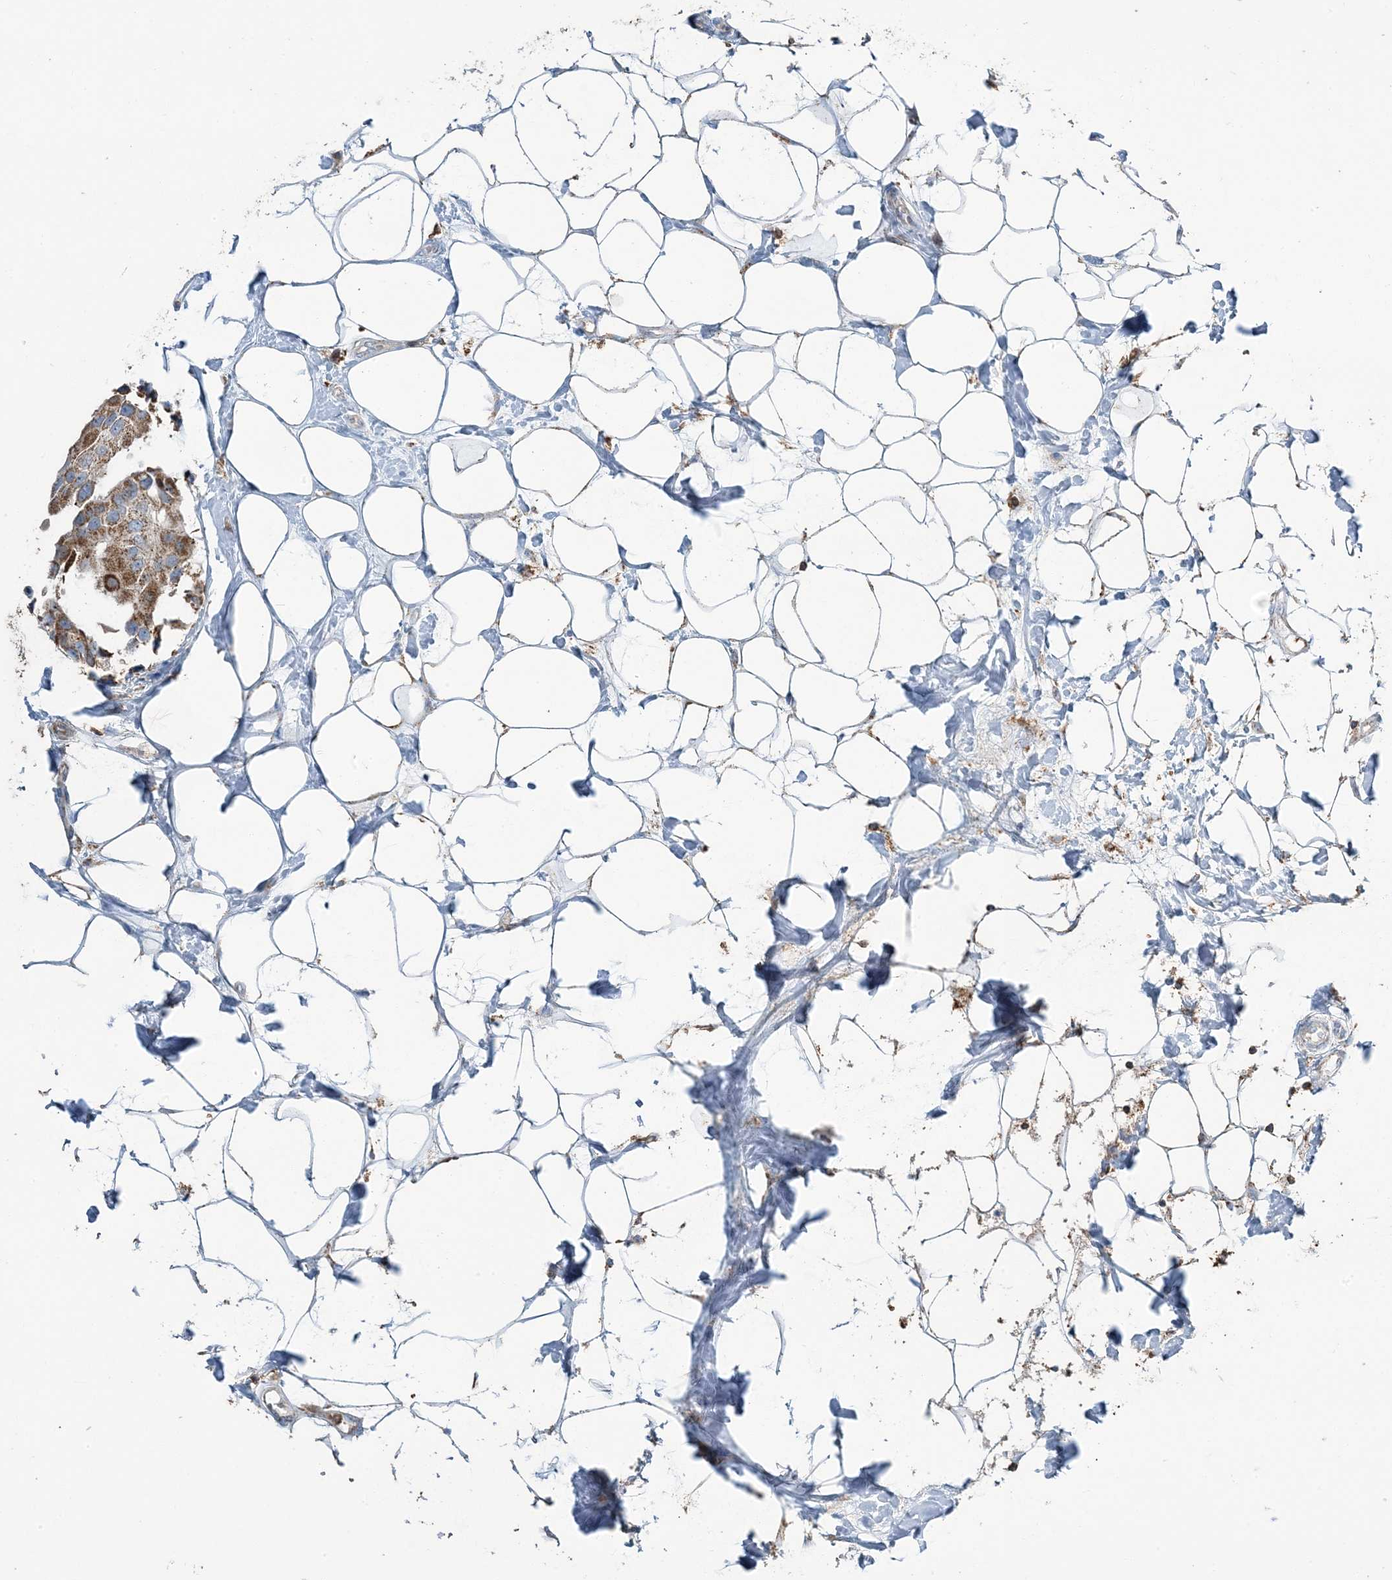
{"staining": {"intensity": "moderate", "quantity": ">75%", "location": "cytoplasmic/membranous"}, "tissue": "breast cancer", "cell_type": "Tumor cells", "image_type": "cancer", "snomed": [{"axis": "morphology", "description": "Normal tissue, NOS"}, {"axis": "morphology", "description": "Duct carcinoma"}, {"axis": "topography", "description": "Breast"}], "caption": "The image shows staining of breast intraductal carcinoma, revealing moderate cytoplasmic/membranous protein positivity (brown color) within tumor cells.", "gene": "TMLHE", "patient": {"sex": "female", "age": 39}}